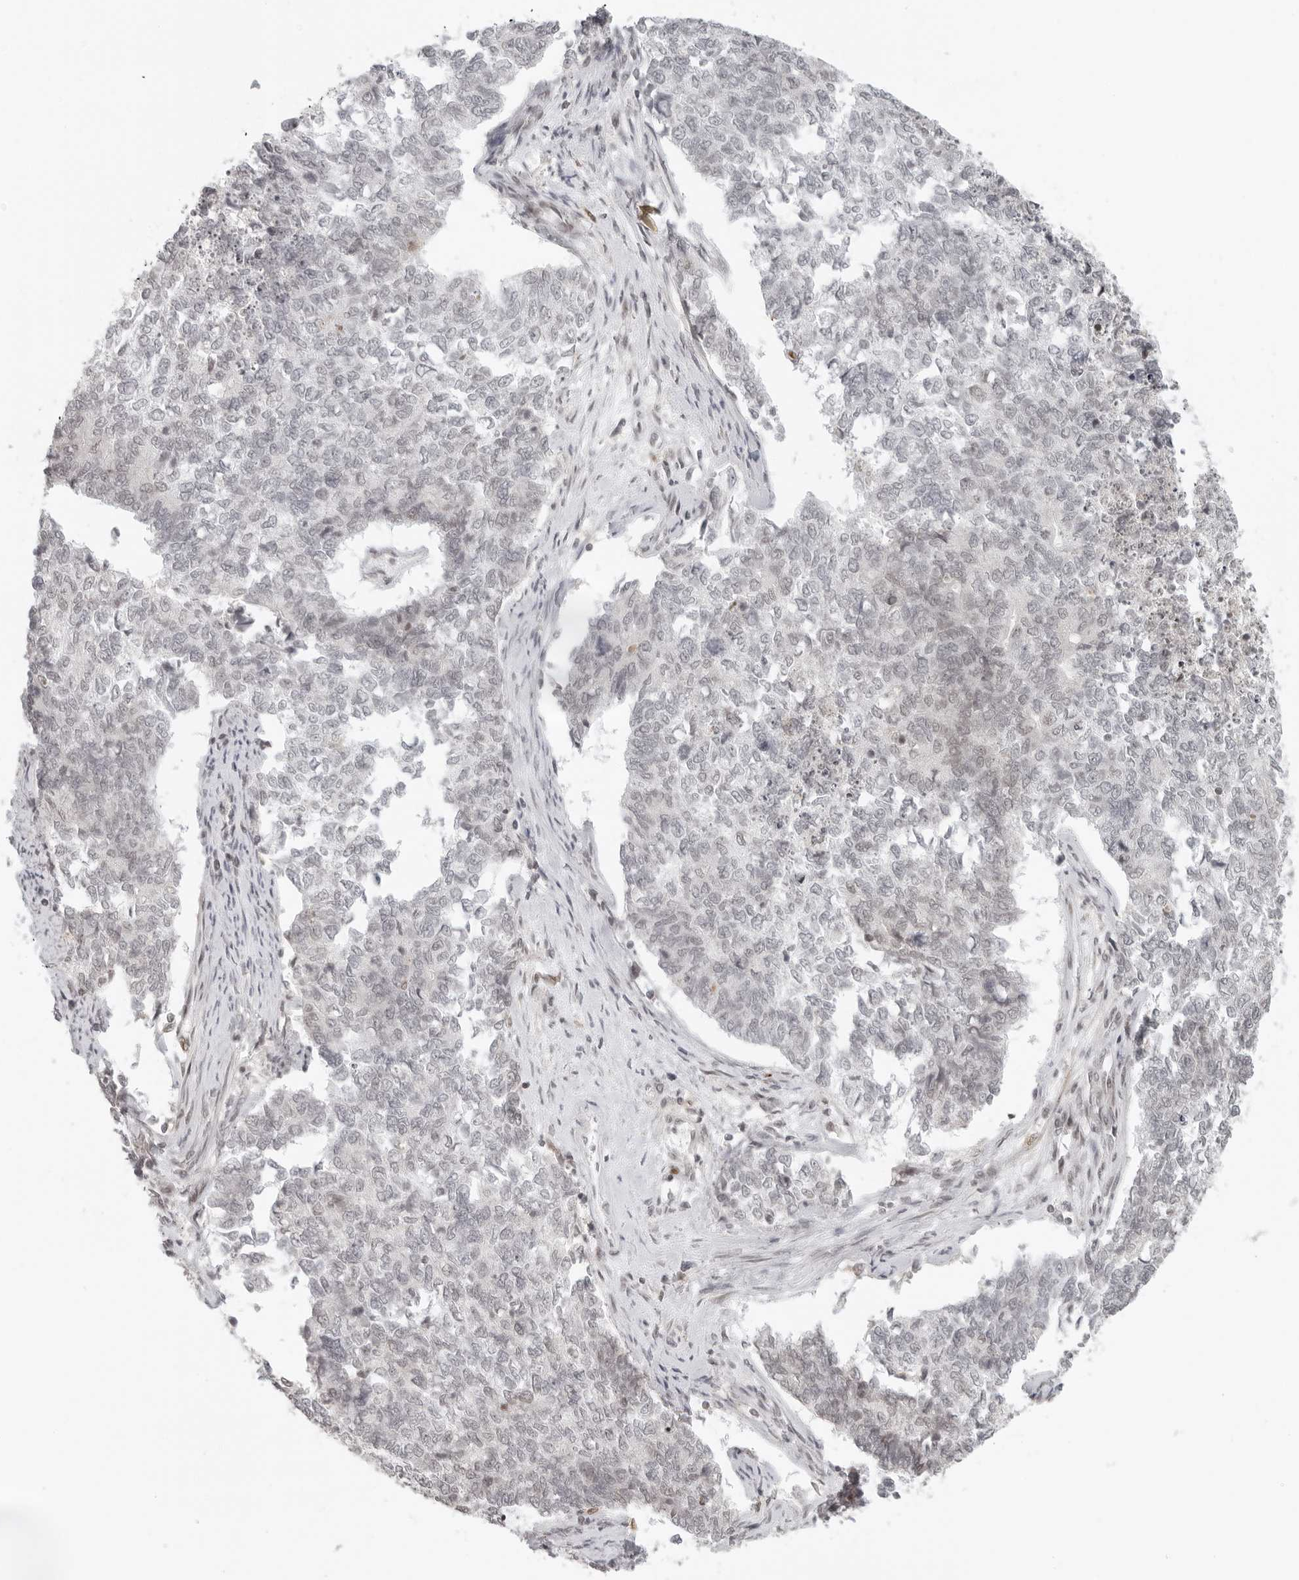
{"staining": {"intensity": "negative", "quantity": "none", "location": "none"}, "tissue": "cervical cancer", "cell_type": "Tumor cells", "image_type": "cancer", "snomed": [{"axis": "morphology", "description": "Squamous cell carcinoma, NOS"}, {"axis": "topography", "description": "Cervix"}], "caption": "This micrograph is of squamous cell carcinoma (cervical) stained with IHC to label a protein in brown with the nuclei are counter-stained blue. There is no positivity in tumor cells.", "gene": "ZNF407", "patient": {"sex": "female", "age": 63}}